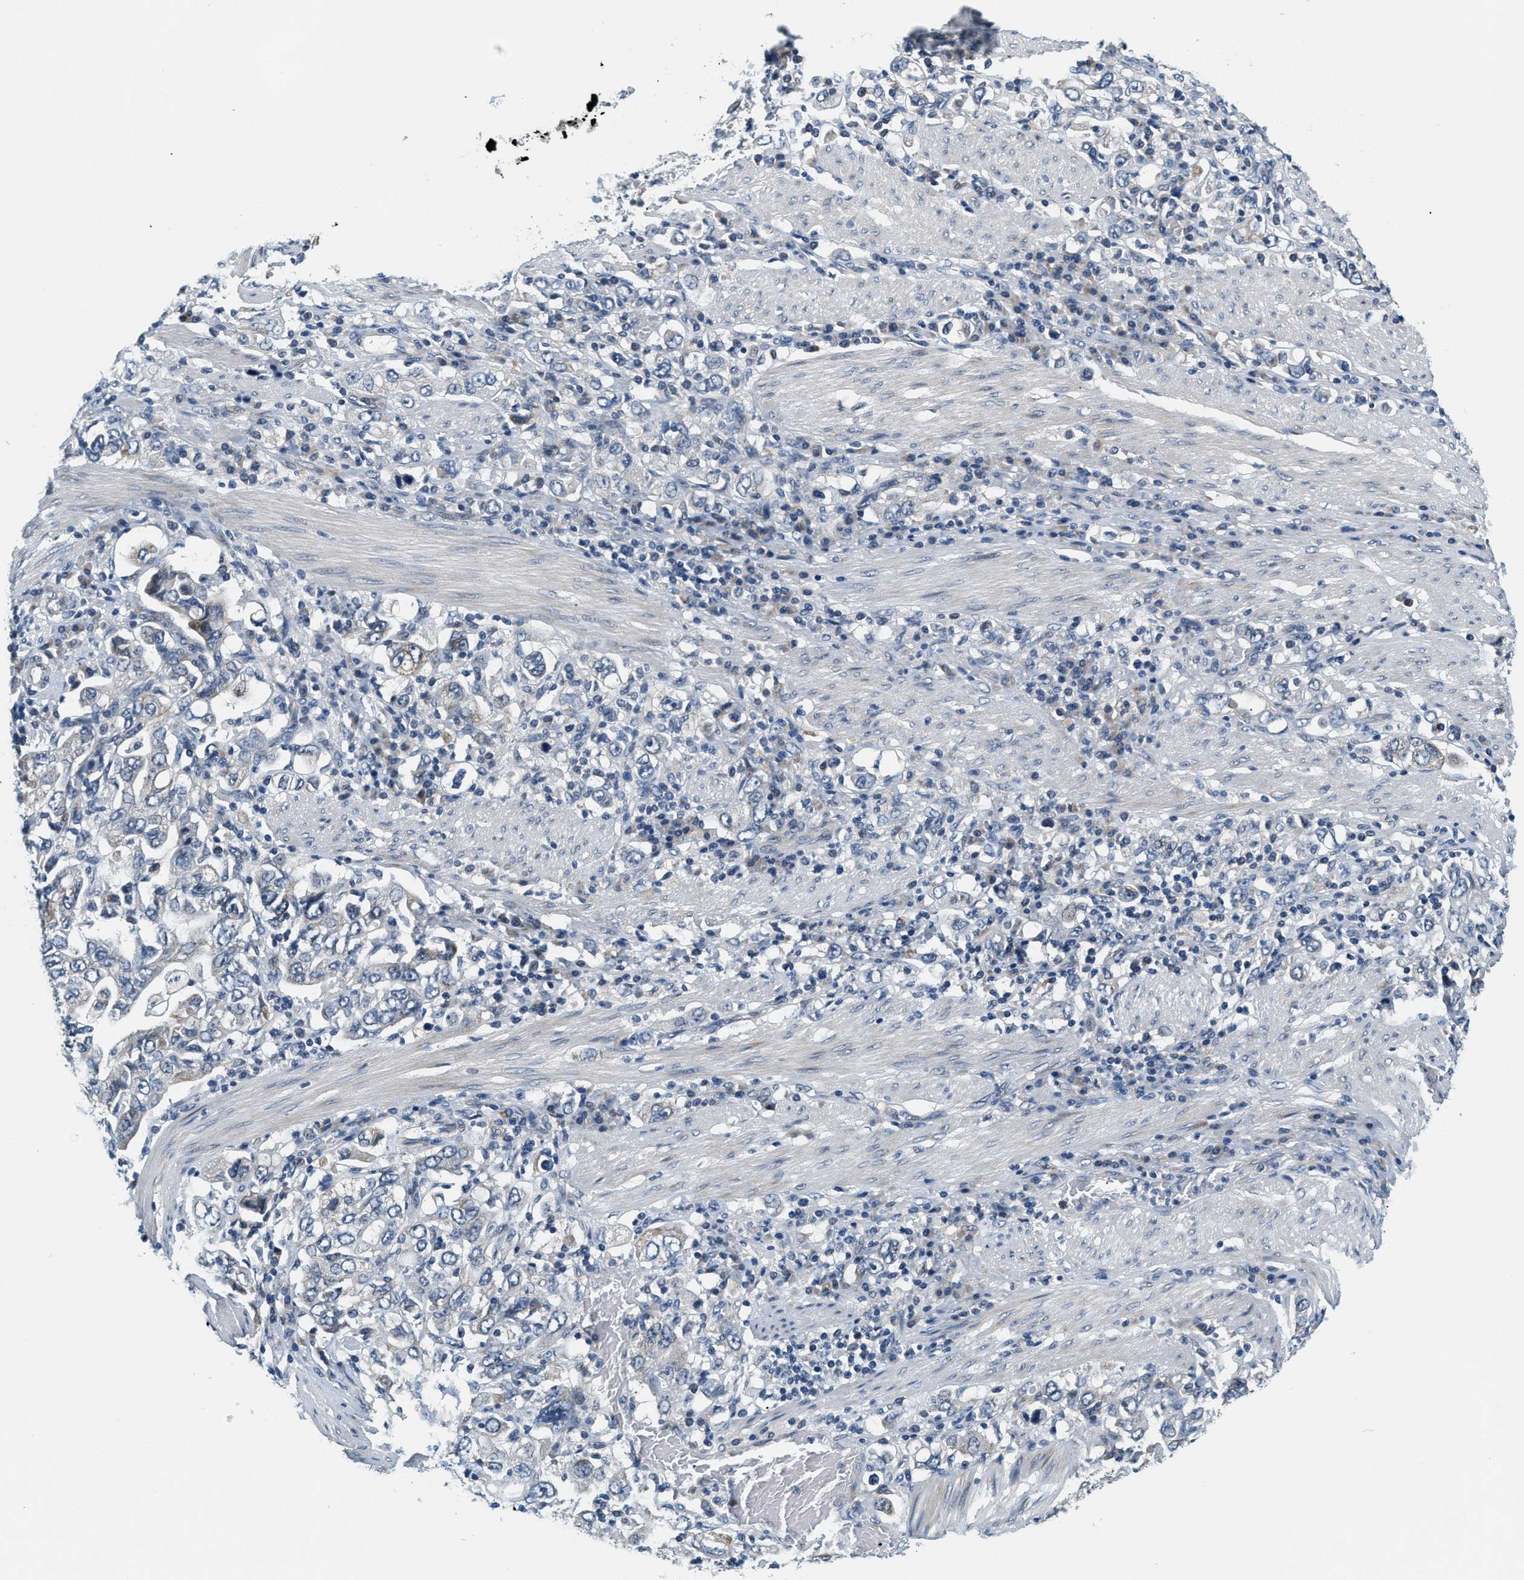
{"staining": {"intensity": "negative", "quantity": "none", "location": "none"}, "tissue": "stomach cancer", "cell_type": "Tumor cells", "image_type": "cancer", "snomed": [{"axis": "morphology", "description": "Adenocarcinoma, NOS"}, {"axis": "topography", "description": "Stomach, upper"}], "caption": "This is an immunohistochemistry (IHC) image of human stomach cancer (adenocarcinoma). There is no staining in tumor cells.", "gene": "YAE1", "patient": {"sex": "male", "age": 62}}